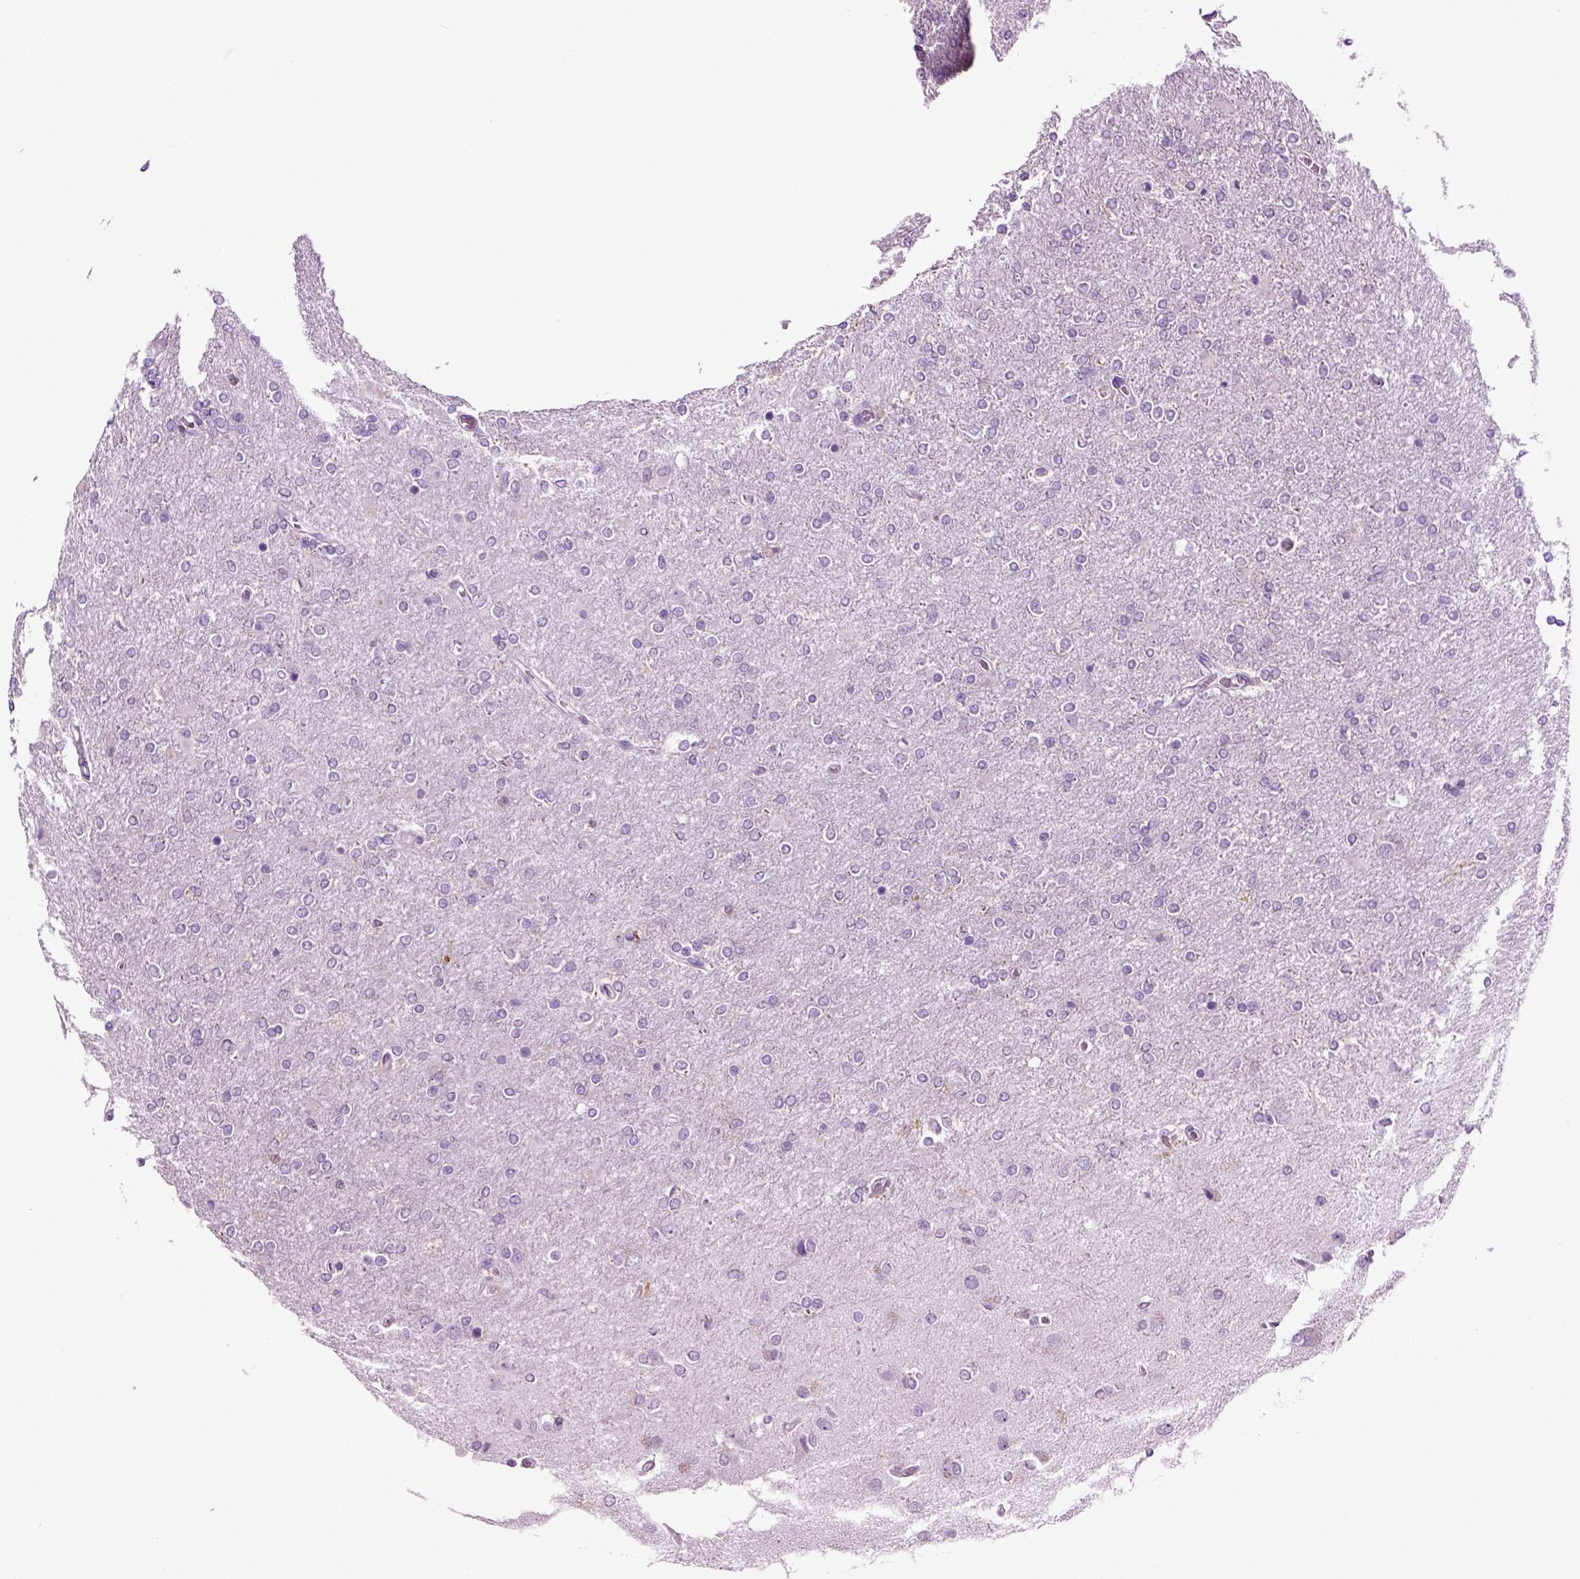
{"staining": {"intensity": "negative", "quantity": "none", "location": "none"}, "tissue": "glioma", "cell_type": "Tumor cells", "image_type": "cancer", "snomed": [{"axis": "morphology", "description": "Glioma, malignant, High grade"}, {"axis": "topography", "description": "Cerebral cortex"}], "caption": "High magnification brightfield microscopy of glioma stained with DAB (3,3'-diaminobenzidine) (brown) and counterstained with hematoxylin (blue): tumor cells show no significant positivity.", "gene": "DNAH10", "patient": {"sex": "male", "age": 70}}